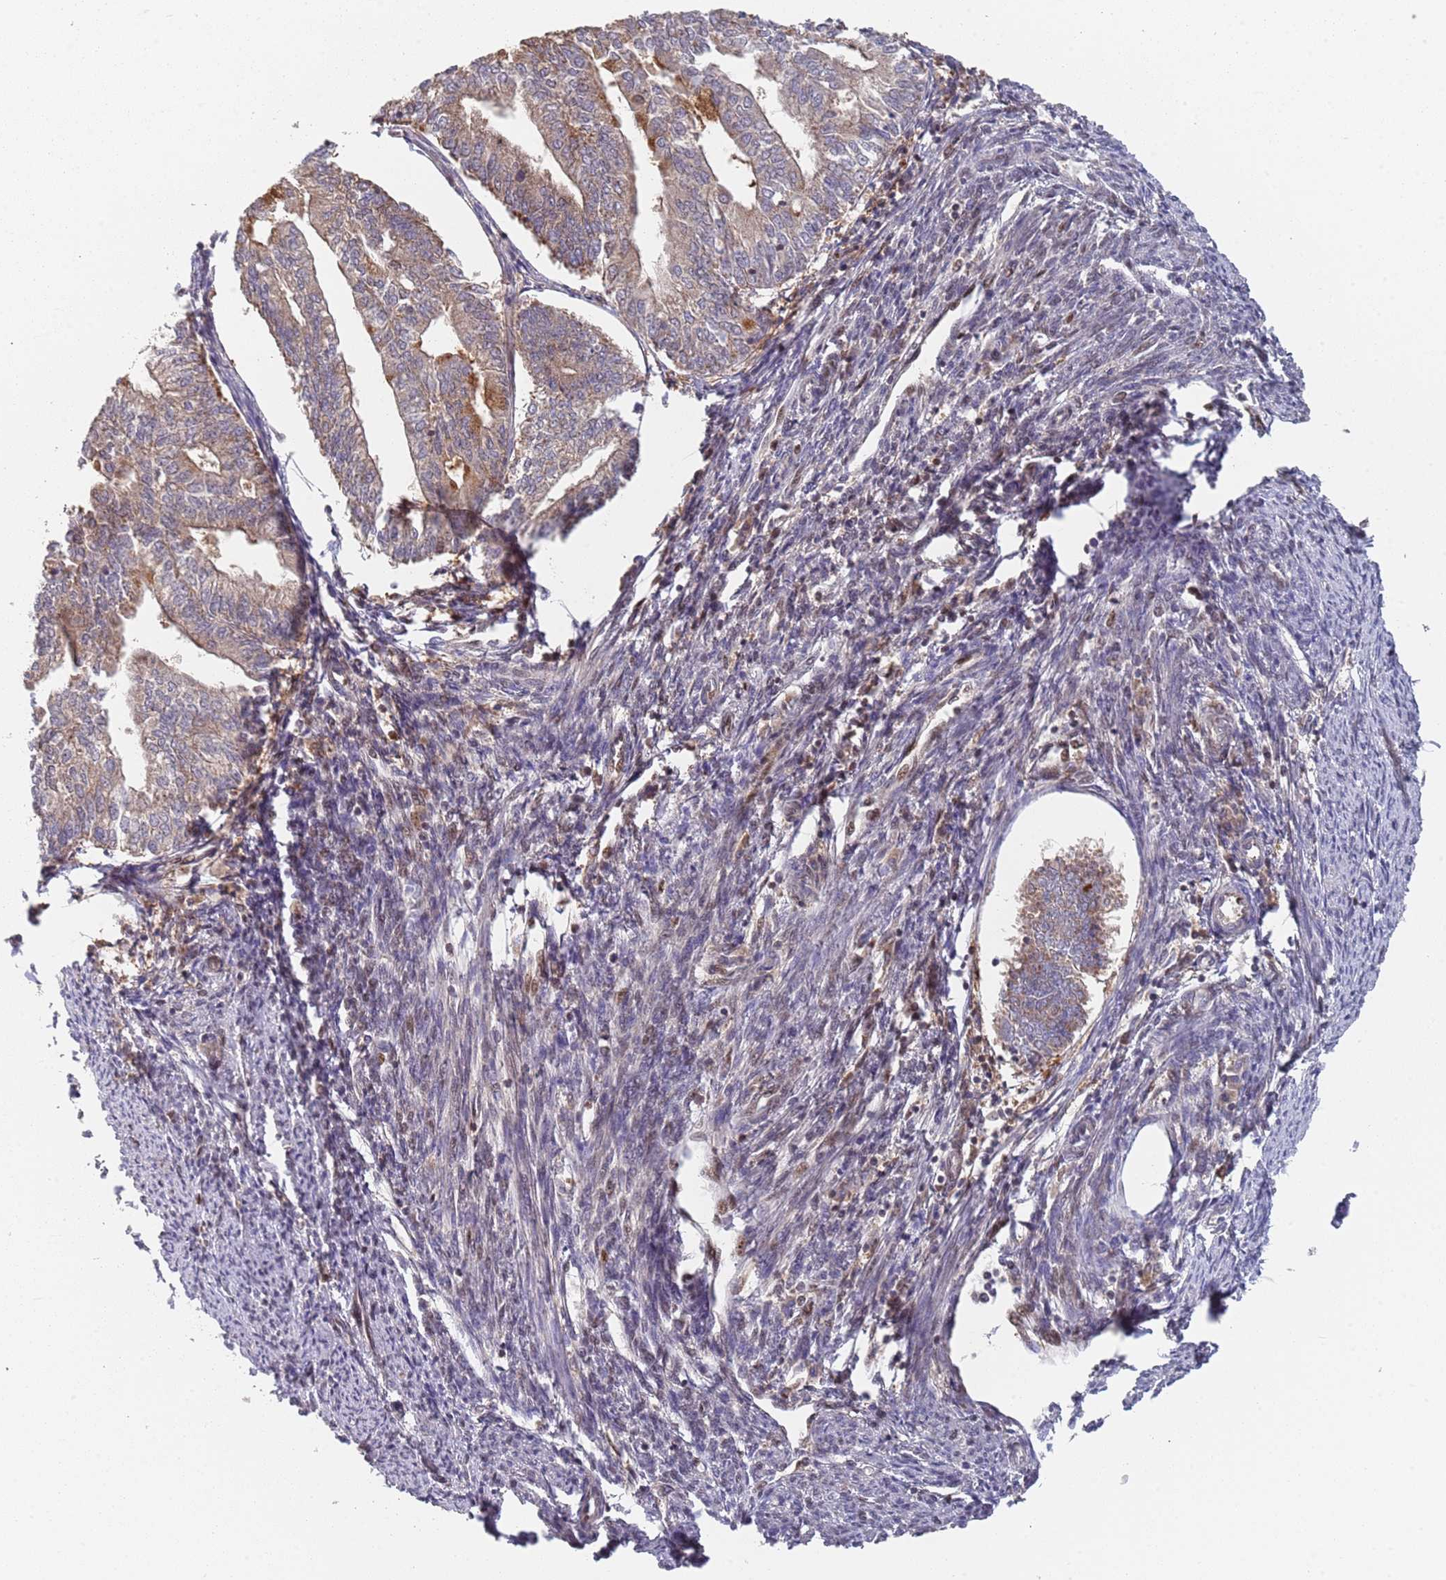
{"staining": {"intensity": "weak", "quantity": "25%-75%", "location": "cytoplasmic/membranous"}, "tissue": "smooth muscle", "cell_type": "Smooth muscle cells", "image_type": "normal", "snomed": [{"axis": "morphology", "description": "Normal tissue, NOS"}, {"axis": "topography", "description": "Smooth muscle"}, {"axis": "topography", "description": "Uterus"}], "caption": "Brown immunohistochemical staining in benign smooth muscle reveals weak cytoplasmic/membranous positivity in about 25%-75% of smooth muscle cells.", "gene": "GDI1", "patient": {"sex": "female", "age": 59}}